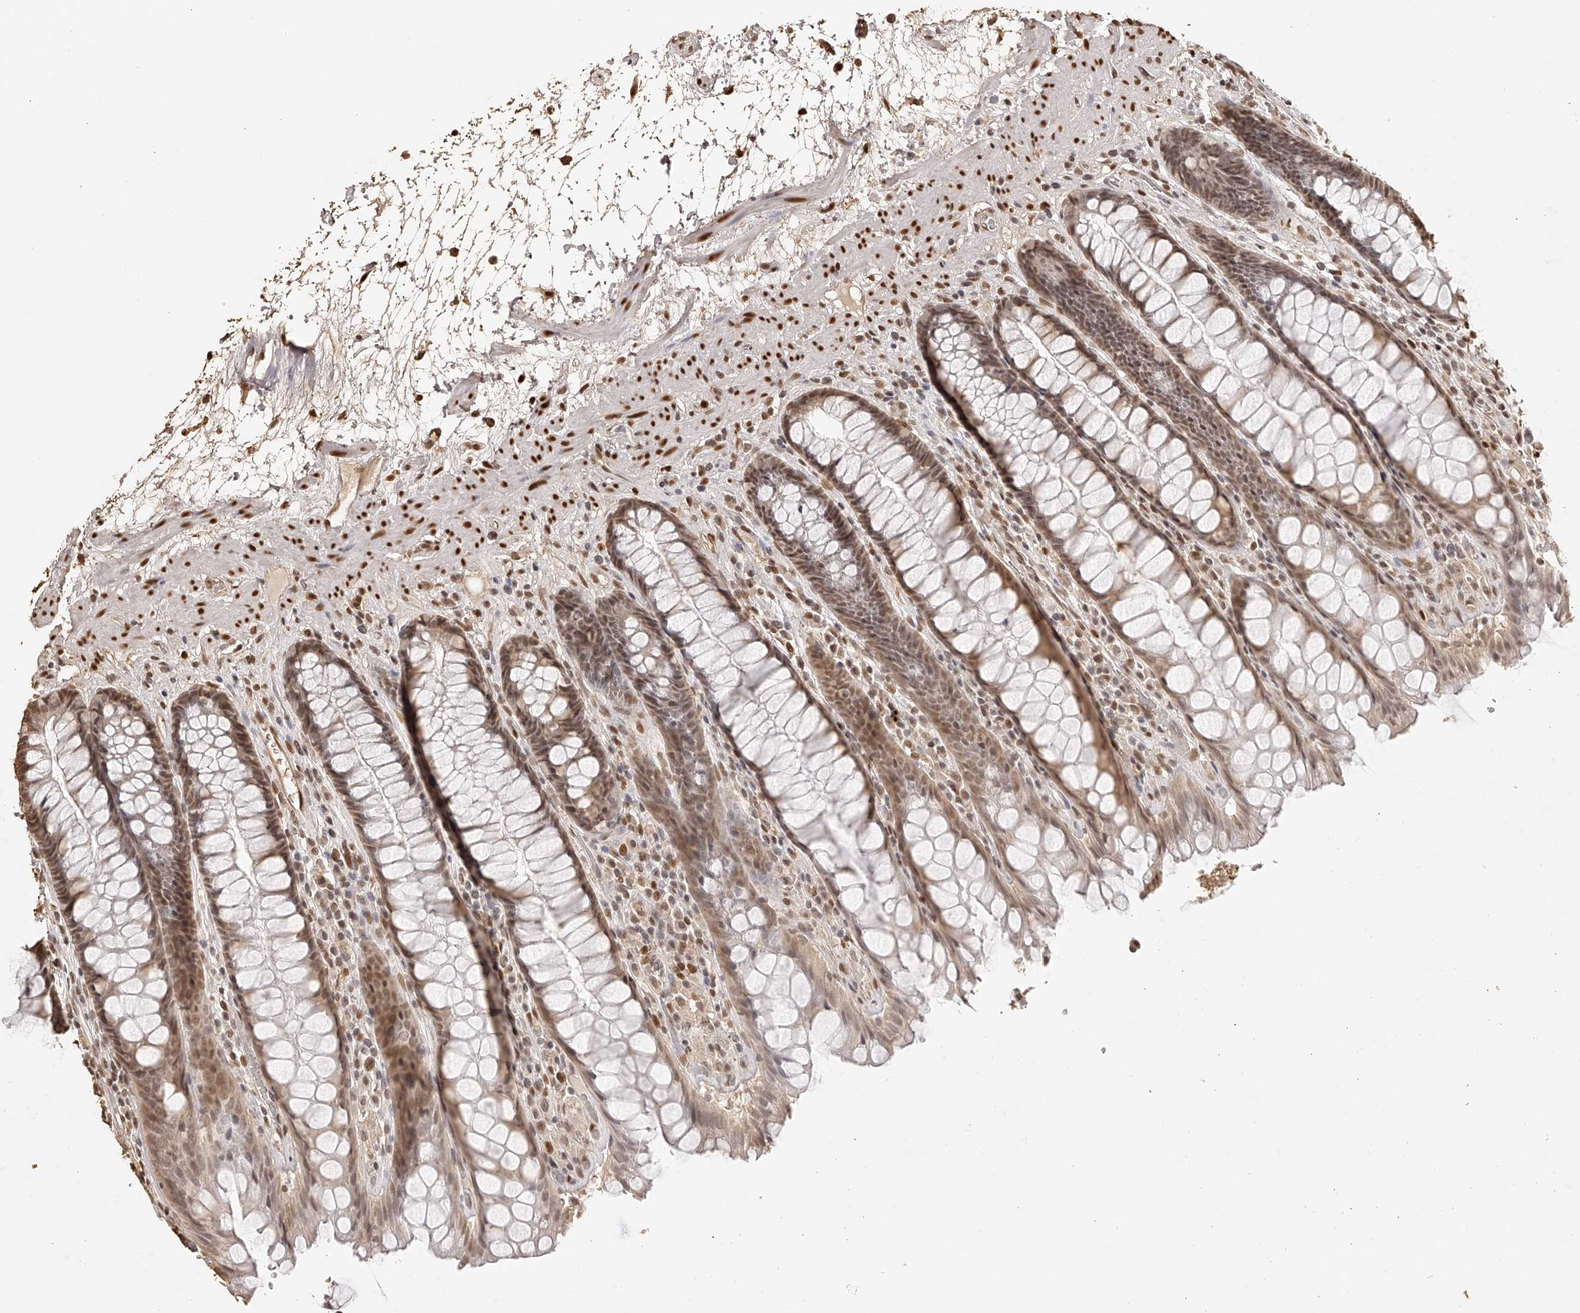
{"staining": {"intensity": "moderate", "quantity": ">75%", "location": "nuclear"}, "tissue": "rectum", "cell_type": "Glandular cells", "image_type": "normal", "snomed": [{"axis": "morphology", "description": "Normal tissue, NOS"}, {"axis": "topography", "description": "Rectum"}], "caption": "This histopathology image exhibits normal rectum stained with immunohistochemistry to label a protein in brown. The nuclear of glandular cells show moderate positivity for the protein. Nuclei are counter-stained blue.", "gene": "ZNF503", "patient": {"sex": "male", "age": 64}}